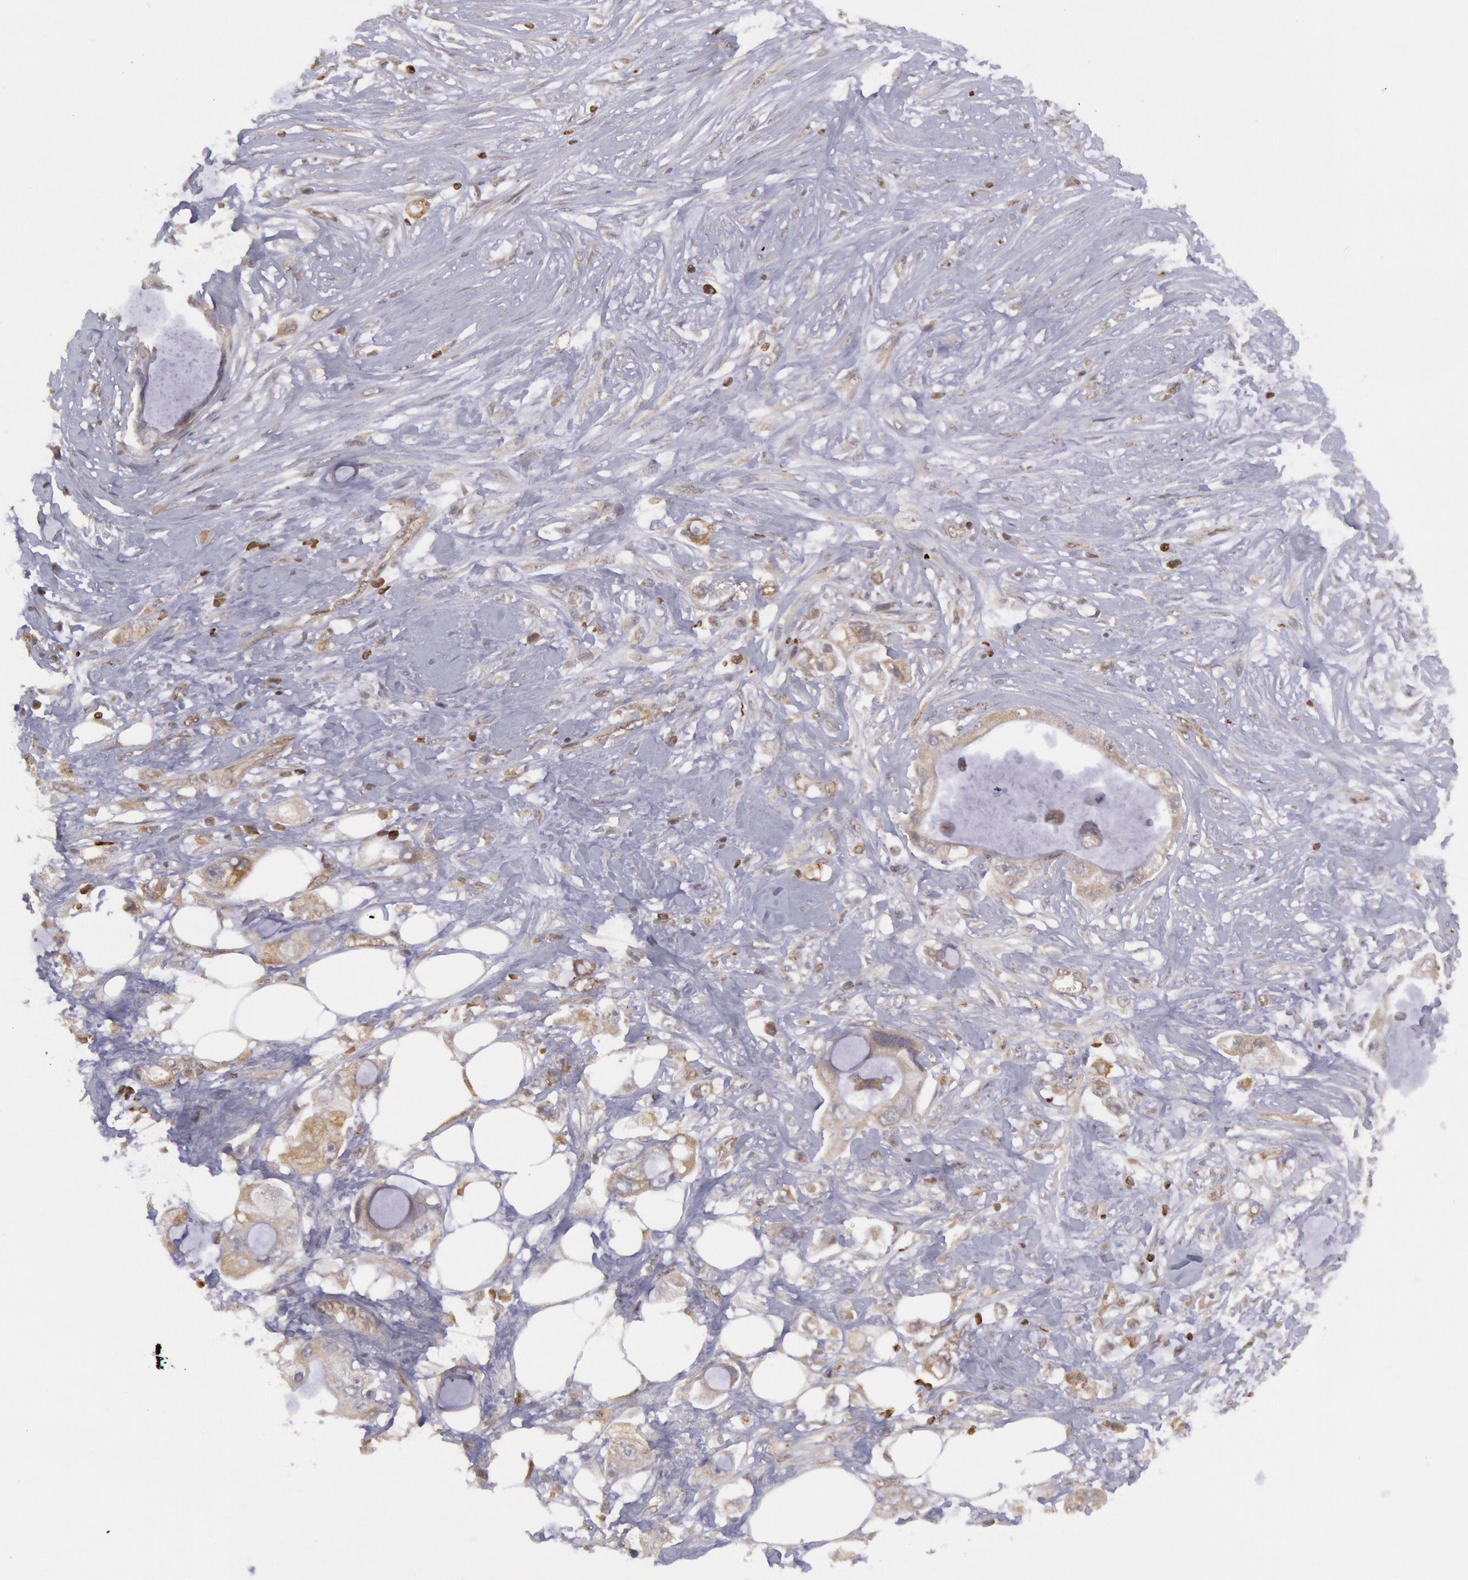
{"staining": {"intensity": "weak", "quantity": "25%-75%", "location": "cytoplasmic/membranous"}, "tissue": "pancreatic cancer", "cell_type": "Tumor cells", "image_type": "cancer", "snomed": [{"axis": "morphology", "description": "Adenocarcinoma, NOS"}, {"axis": "topography", "description": "Pancreas"}, {"axis": "topography", "description": "Stomach, upper"}], "caption": "Human pancreatic cancer stained with a protein marker demonstrates weak staining in tumor cells.", "gene": "TAP2", "patient": {"sex": "male", "age": 77}}